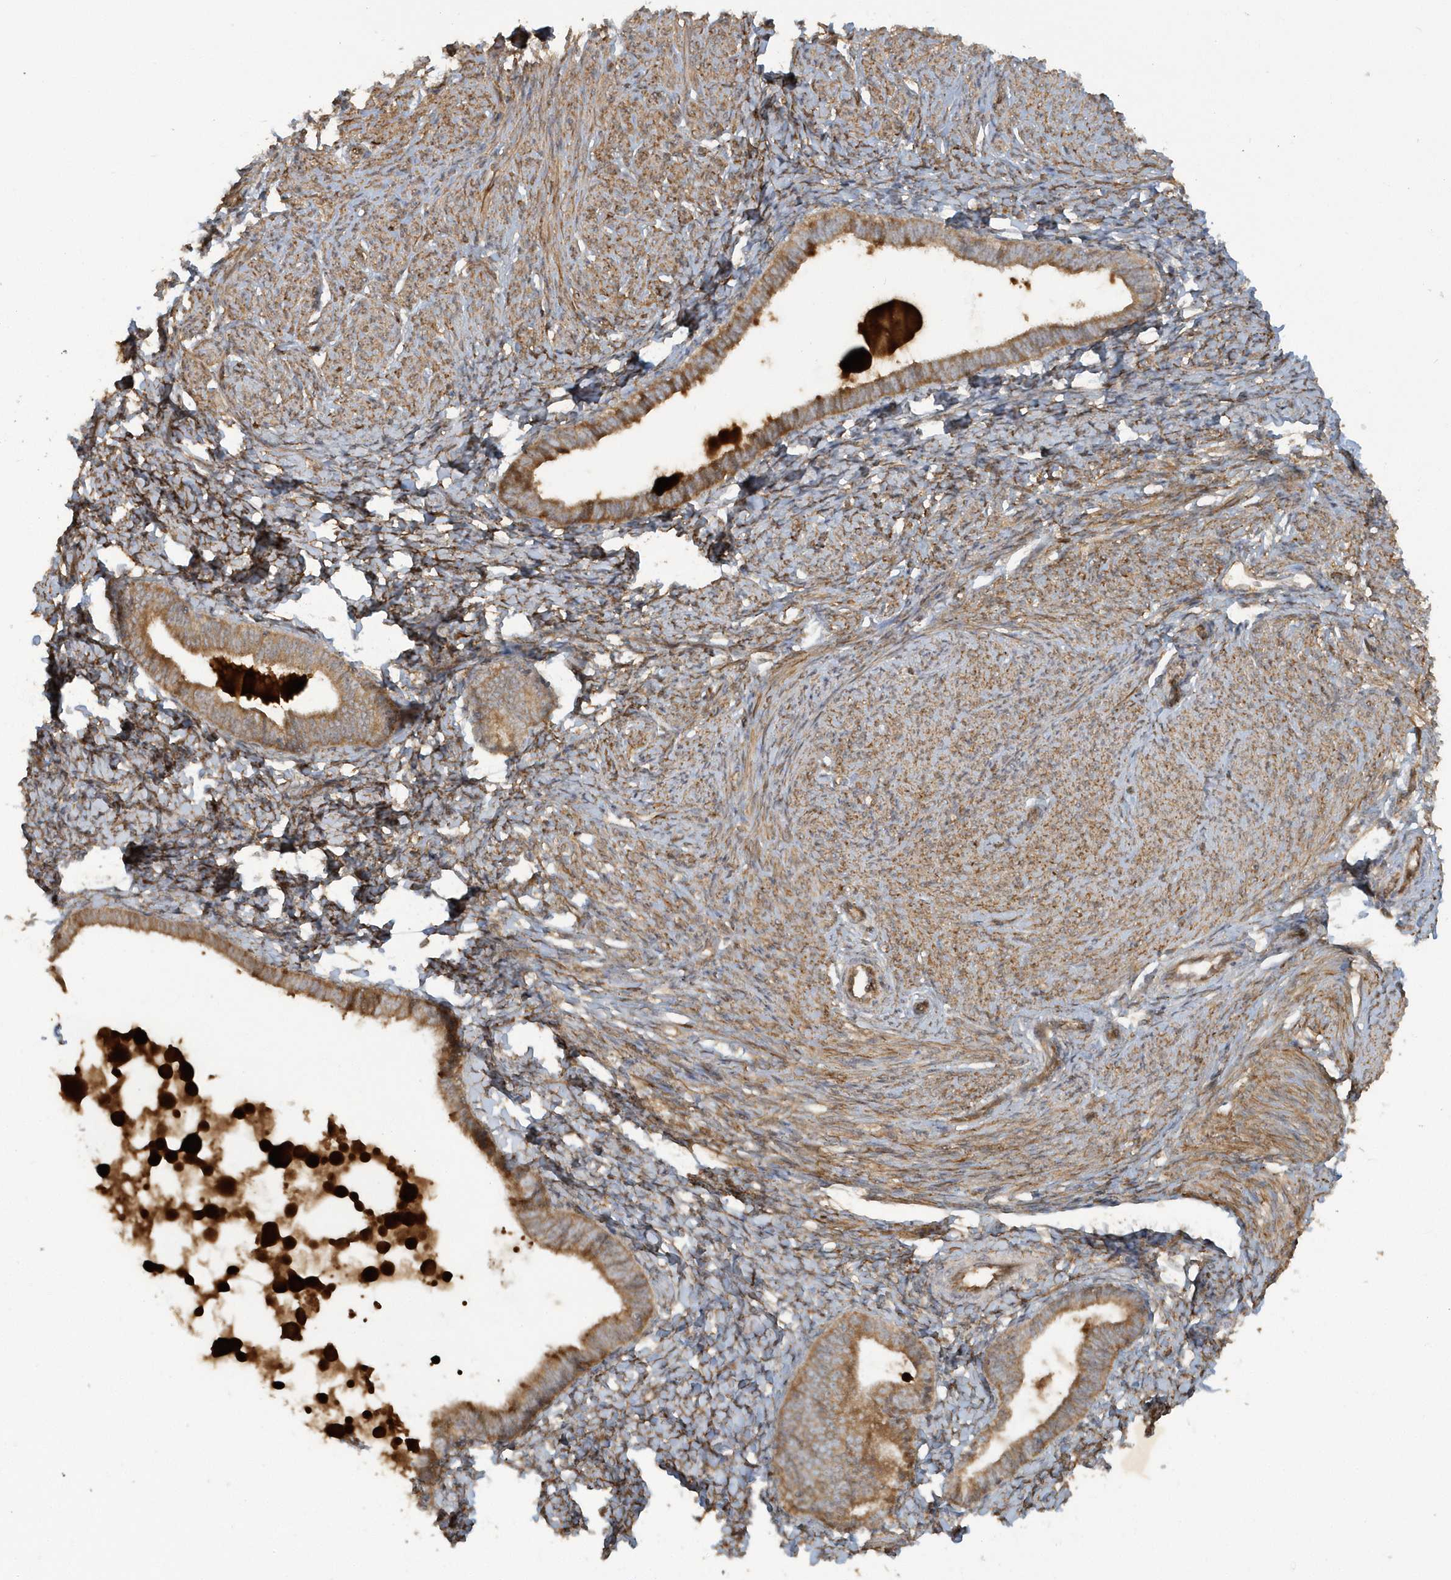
{"staining": {"intensity": "moderate", "quantity": ">75%", "location": "cytoplasmic/membranous"}, "tissue": "endometrium", "cell_type": "Cells in endometrial stroma", "image_type": "normal", "snomed": [{"axis": "morphology", "description": "Normal tissue, NOS"}, {"axis": "topography", "description": "Endometrium"}], "caption": "Endometrium stained for a protein (brown) reveals moderate cytoplasmic/membranous positive expression in approximately >75% of cells in endometrial stroma.", "gene": "STIM2", "patient": {"sex": "female", "age": 72}}